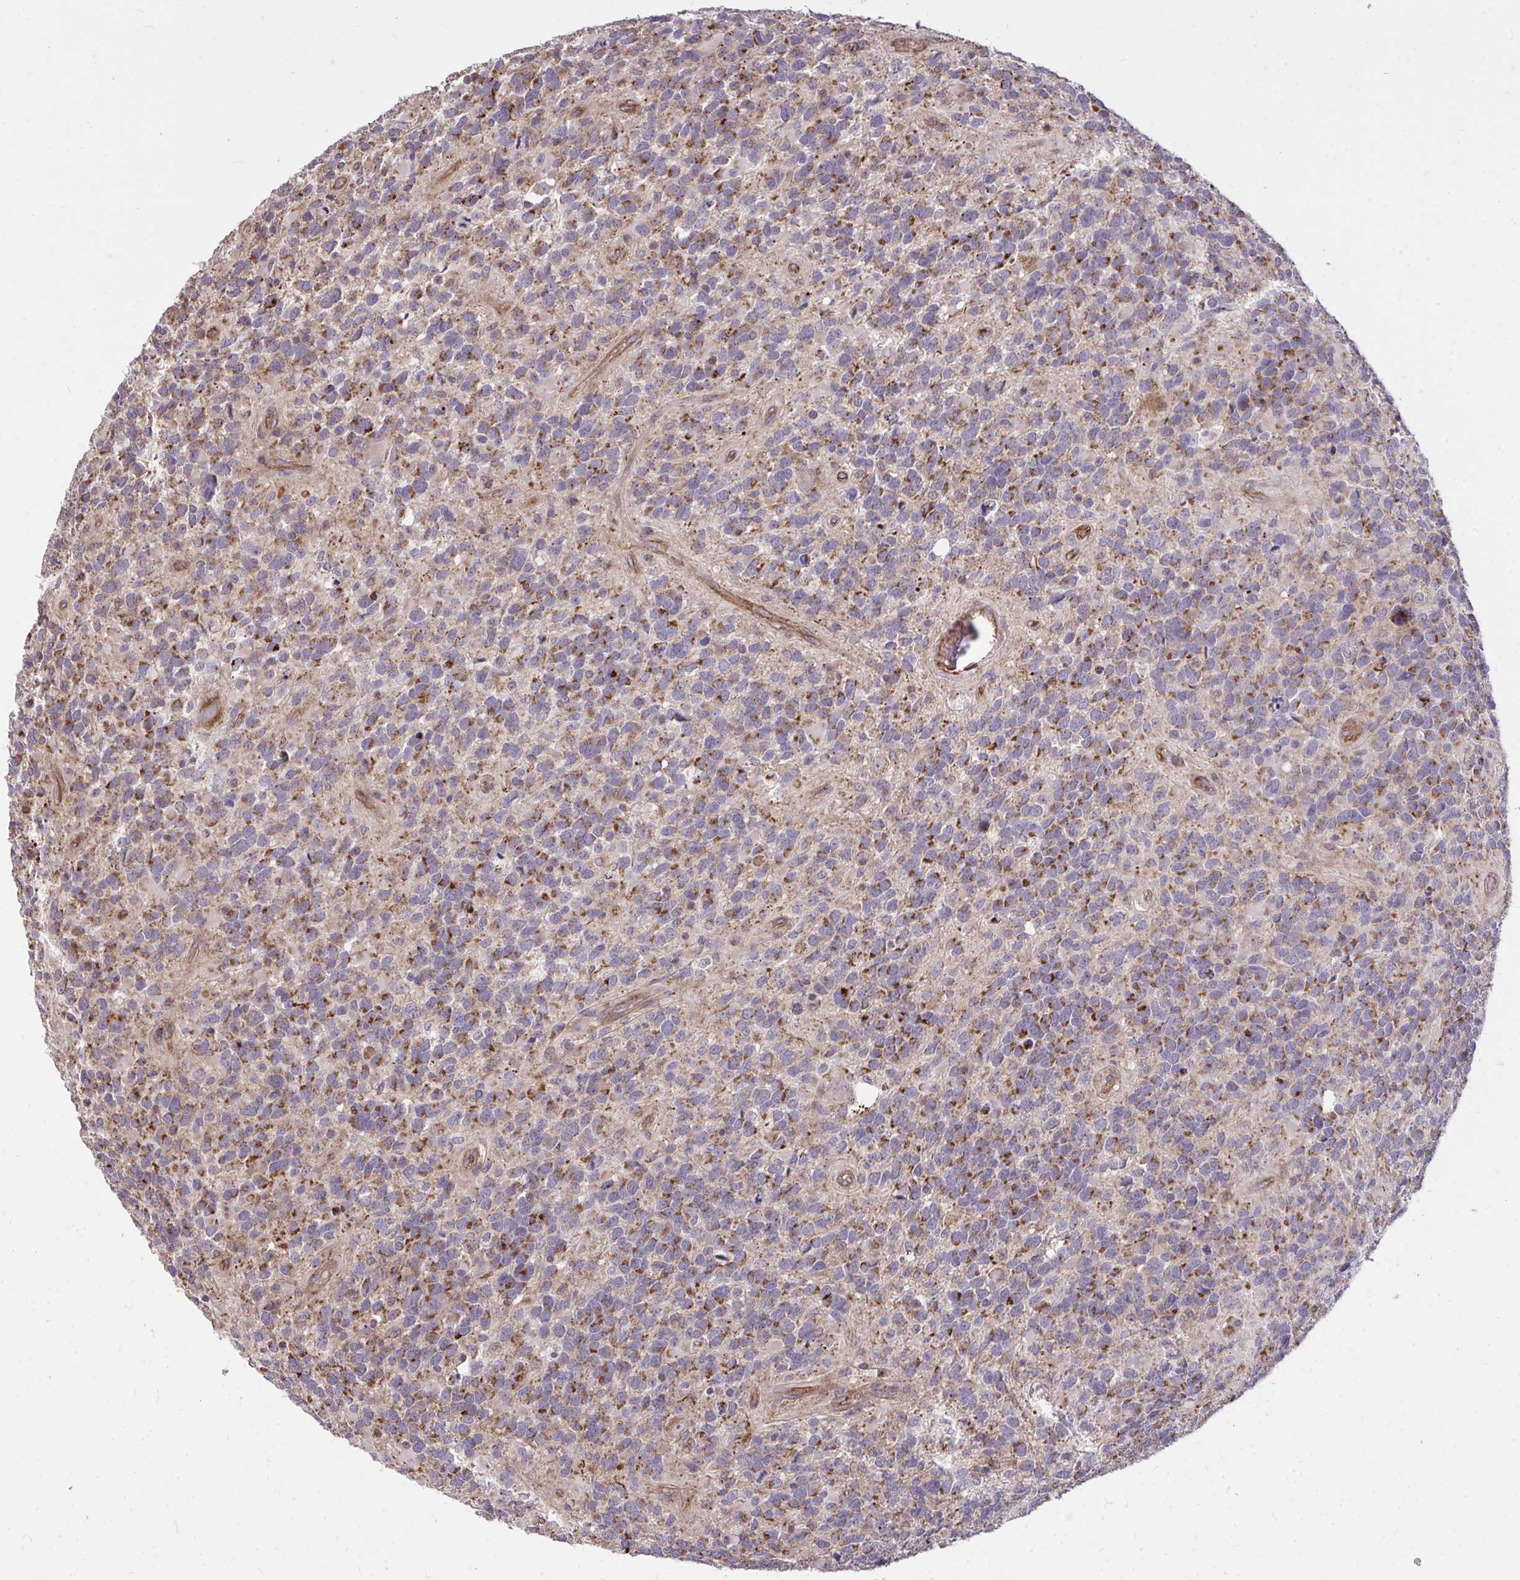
{"staining": {"intensity": "moderate", "quantity": "25%-75%", "location": "cytoplasmic/membranous"}, "tissue": "glioma", "cell_type": "Tumor cells", "image_type": "cancer", "snomed": [{"axis": "morphology", "description": "Glioma, malignant, High grade"}, {"axis": "topography", "description": "Brain"}], "caption": "DAB immunohistochemical staining of glioma displays moderate cytoplasmic/membranous protein expression in approximately 25%-75% of tumor cells.", "gene": "SLC7A5", "patient": {"sex": "female", "age": 40}}